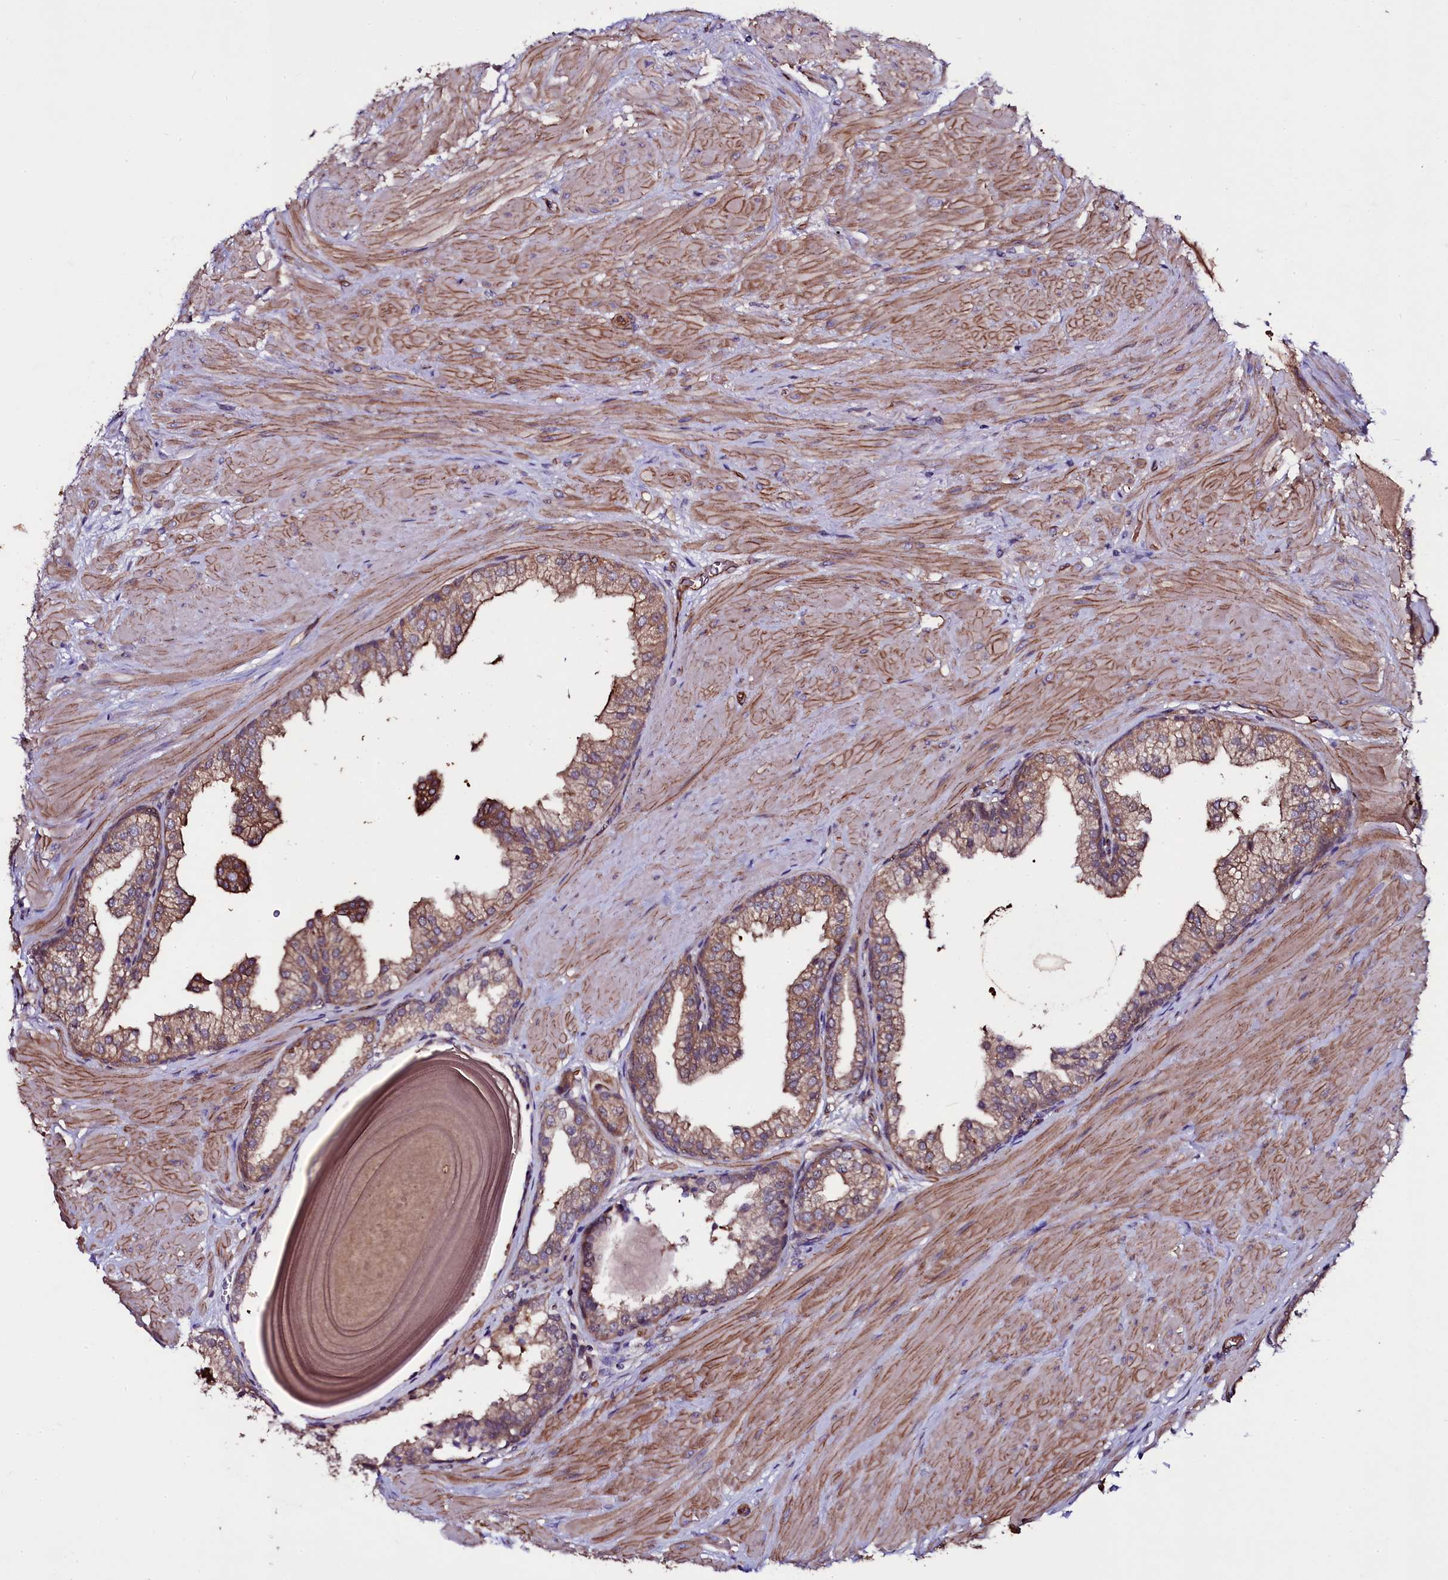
{"staining": {"intensity": "moderate", "quantity": "25%-75%", "location": "cytoplasmic/membranous"}, "tissue": "prostate", "cell_type": "Glandular cells", "image_type": "normal", "snomed": [{"axis": "morphology", "description": "Normal tissue, NOS"}, {"axis": "topography", "description": "Prostate"}], "caption": "This is a histology image of immunohistochemistry staining of benign prostate, which shows moderate staining in the cytoplasmic/membranous of glandular cells.", "gene": "MEX3C", "patient": {"sex": "male", "age": 48}}